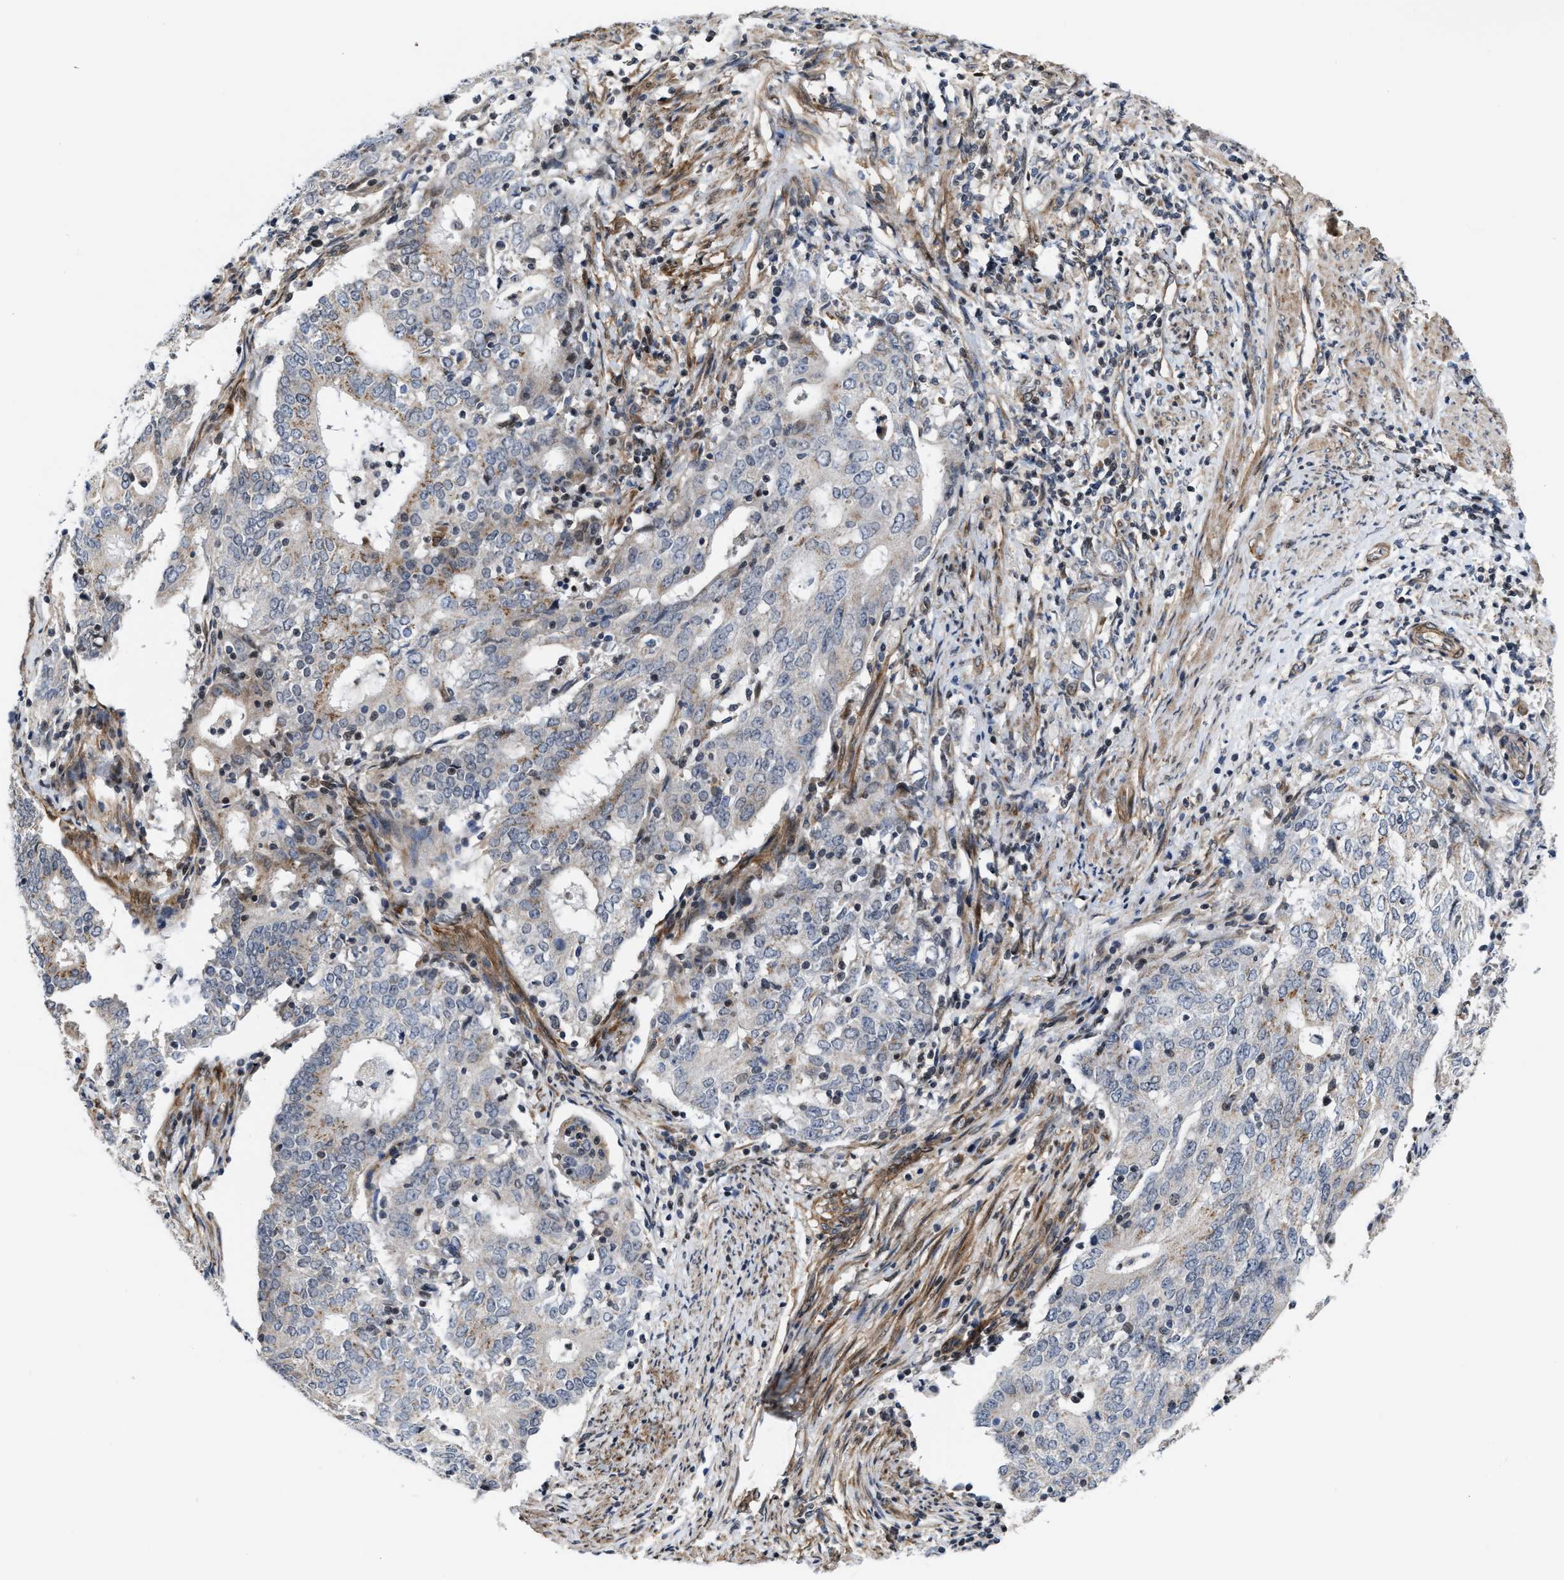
{"staining": {"intensity": "weak", "quantity": ">75%", "location": "cytoplasmic/membranous"}, "tissue": "cervical cancer", "cell_type": "Tumor cells", "image_type": "cancer", "snomed": [{"axis": "morphology", "description": "Adenocarcinoma, NOS"}, {"axis": "topography", "description": "Cervix"}], "caption": "Cervical adenocarcinoma stained for a protein reveals weak cytoplasmic/membranous positivity in tumor cells. (brown staining indicates protein expression, while blue staining denotes nuclei).", "gene": "TGFB1I1", "patient": {"sex": "female", "age": 44}}